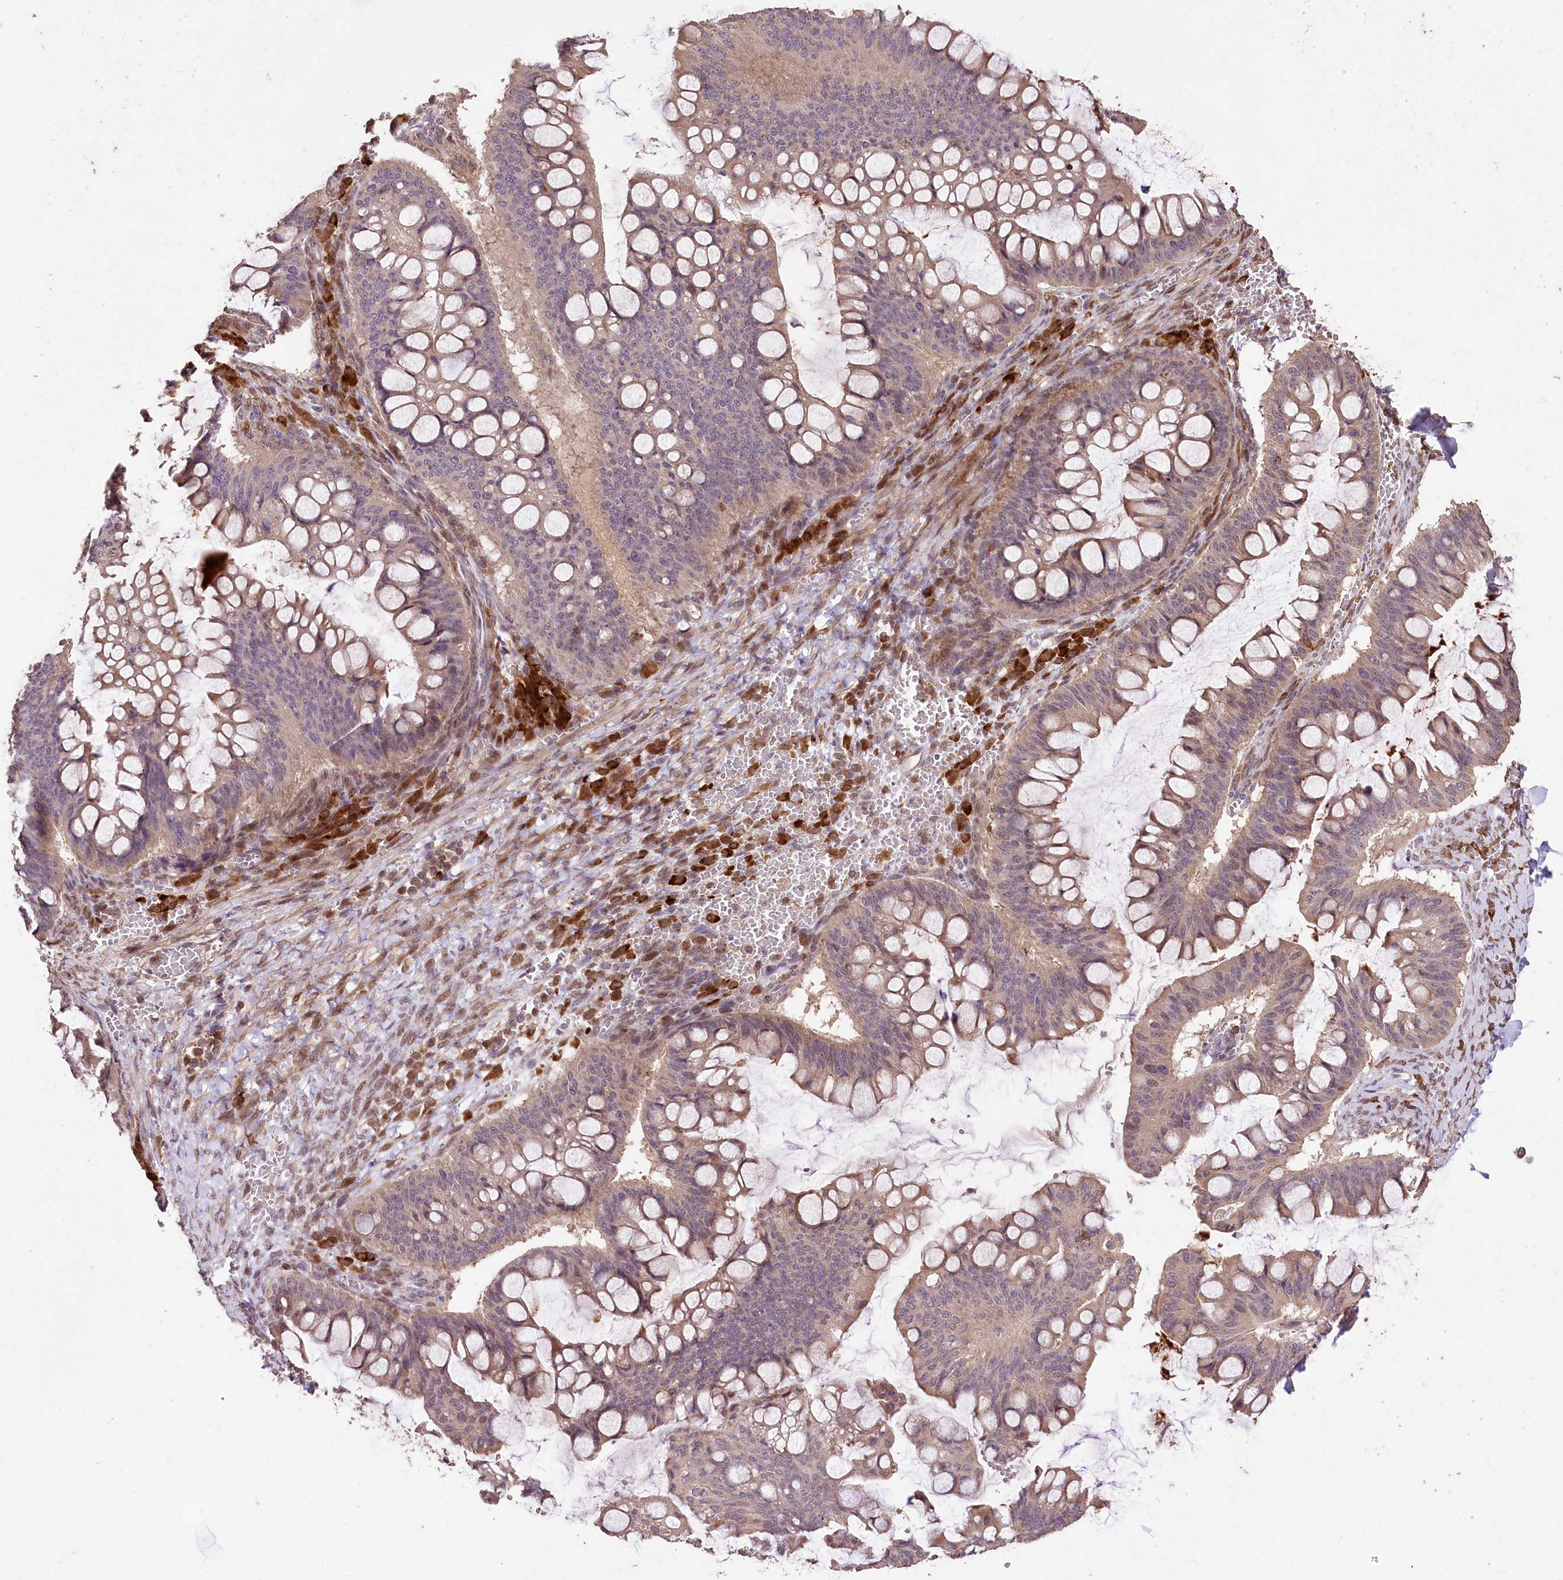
{"staining": {"intensity": "weak", "quantity": "<25%", "location": "cytoplasmic/membranous,nuclear"}, "tissue": "ovarian cancer", "cell_type": "Tumor cells", "image_type": "cancer", "snomed": [{"axis": "morphology", "description": "Cystadenocarcinoma, mucinous, NOS"}, {"axis": "topography", "description": "Ovary"}], "caption": "Tumor cells are negative for brown protein staining in ovarian cancer.", "gene": "SERGEF", "patient": {"sex": "female", "age": 73}}